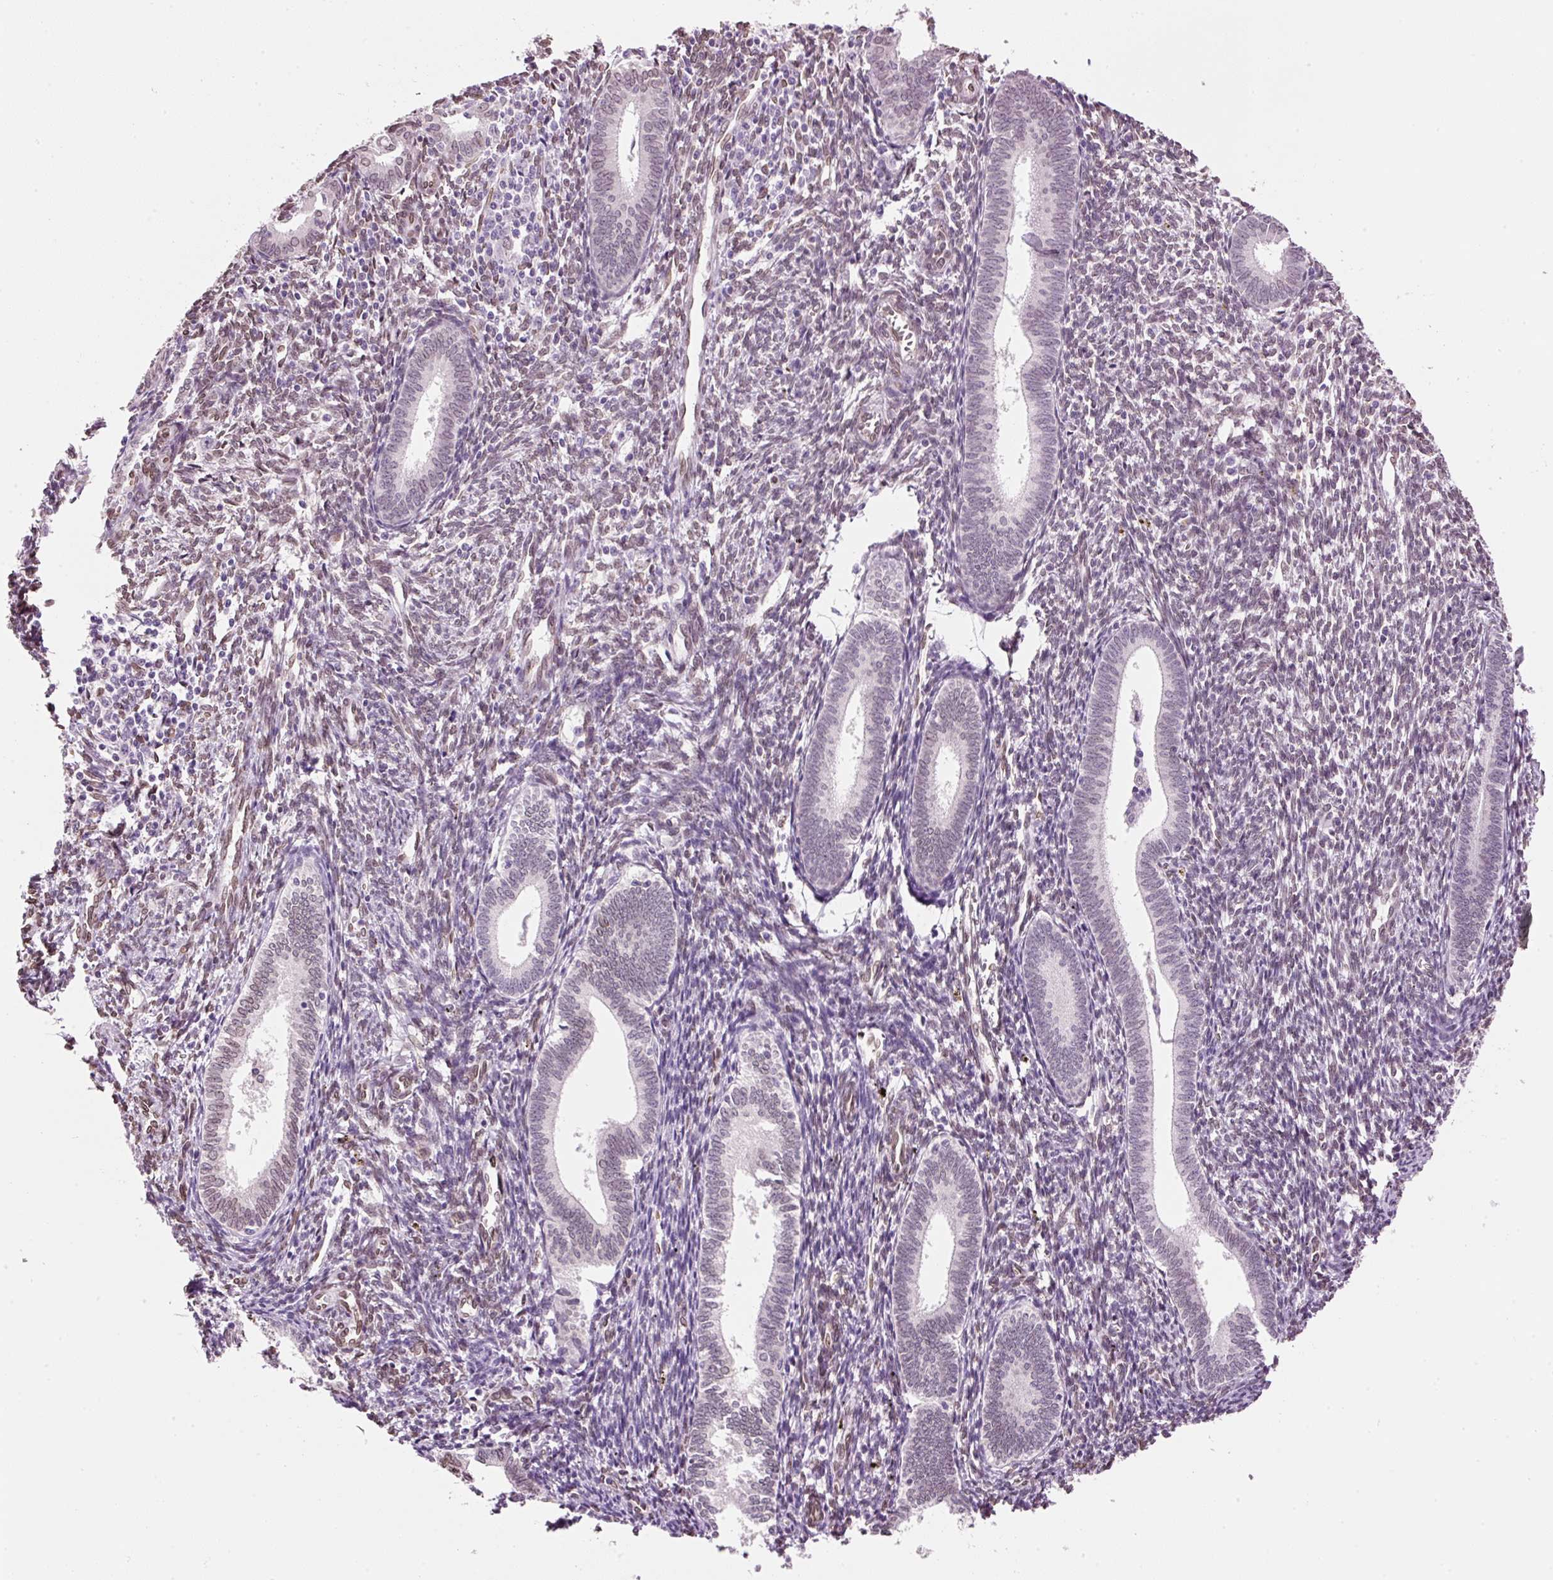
{"staining": {"intensity": "weak", "quantity": "25%-75%", "location": "nuclear"}, "tissue": "endometrium", "cell_type": "Cells in endometrial stroma", "image_type": "normal", "snomed": [{"axis": "morphology", "description": "Normal tissue, NOS"}, {"axis": "topography", "description": "Endometrium"}], "caption": "A high-resolution histopathology image shows immunohistochemistry staining of benign endometrium, which demonstrates weak nuclear expression in about 25%-75% of cells in endometrial stroma. (DAB IHC with brightfield microscopy, high magnification).", "gene": "ZNF224", "patient": {"sex": "female", "age": 41}}